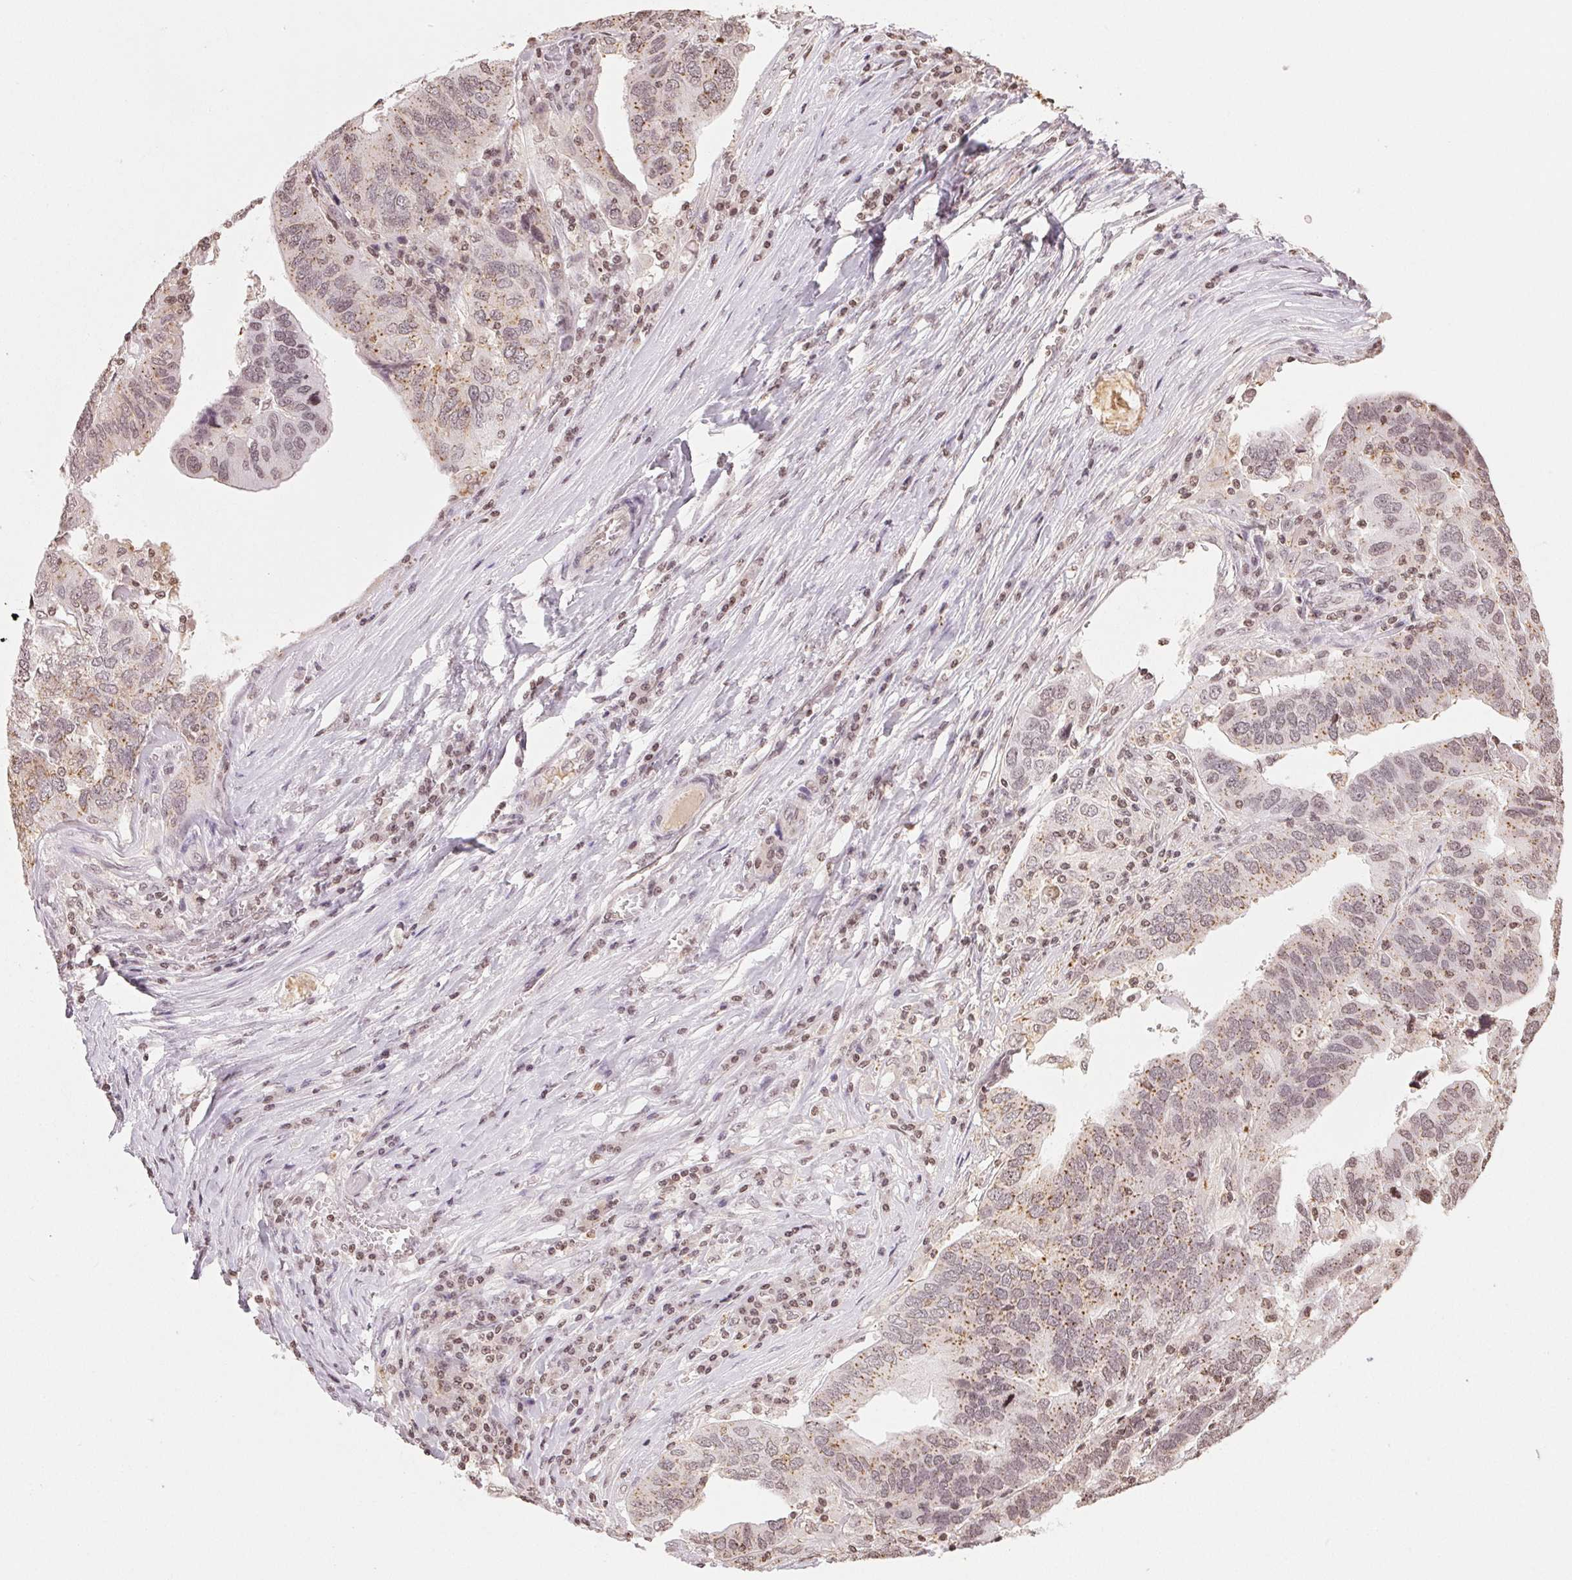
{"staining": {"intensity": "moderate", "quantity": ">75%", "location": "cytoplasmic/membranous"}, "tissue": "ovarian cancer", "cell_type": "Tumor cells", "image_type": "cancer", "snomed": [{"axis": "morphology", "description": "Cystadenocarcinoma, serous, NOS"}, {"axis": "topography", "description": "Ovary"}], "caption": "High-magnification brightfield microscopy of ovarian serous cystadenocarcinoma stained with DAB (brown) and counterstained with hematoxylin (blue). tumor cells exhibit moderate cytoplasmic/membranous positivity is present in approximately>75% of cells. (brown staining indicates protein expression, while blue staining denotes nuclei).", "gene": "TBP", "patient": {"sex": "female", "age": 79}}